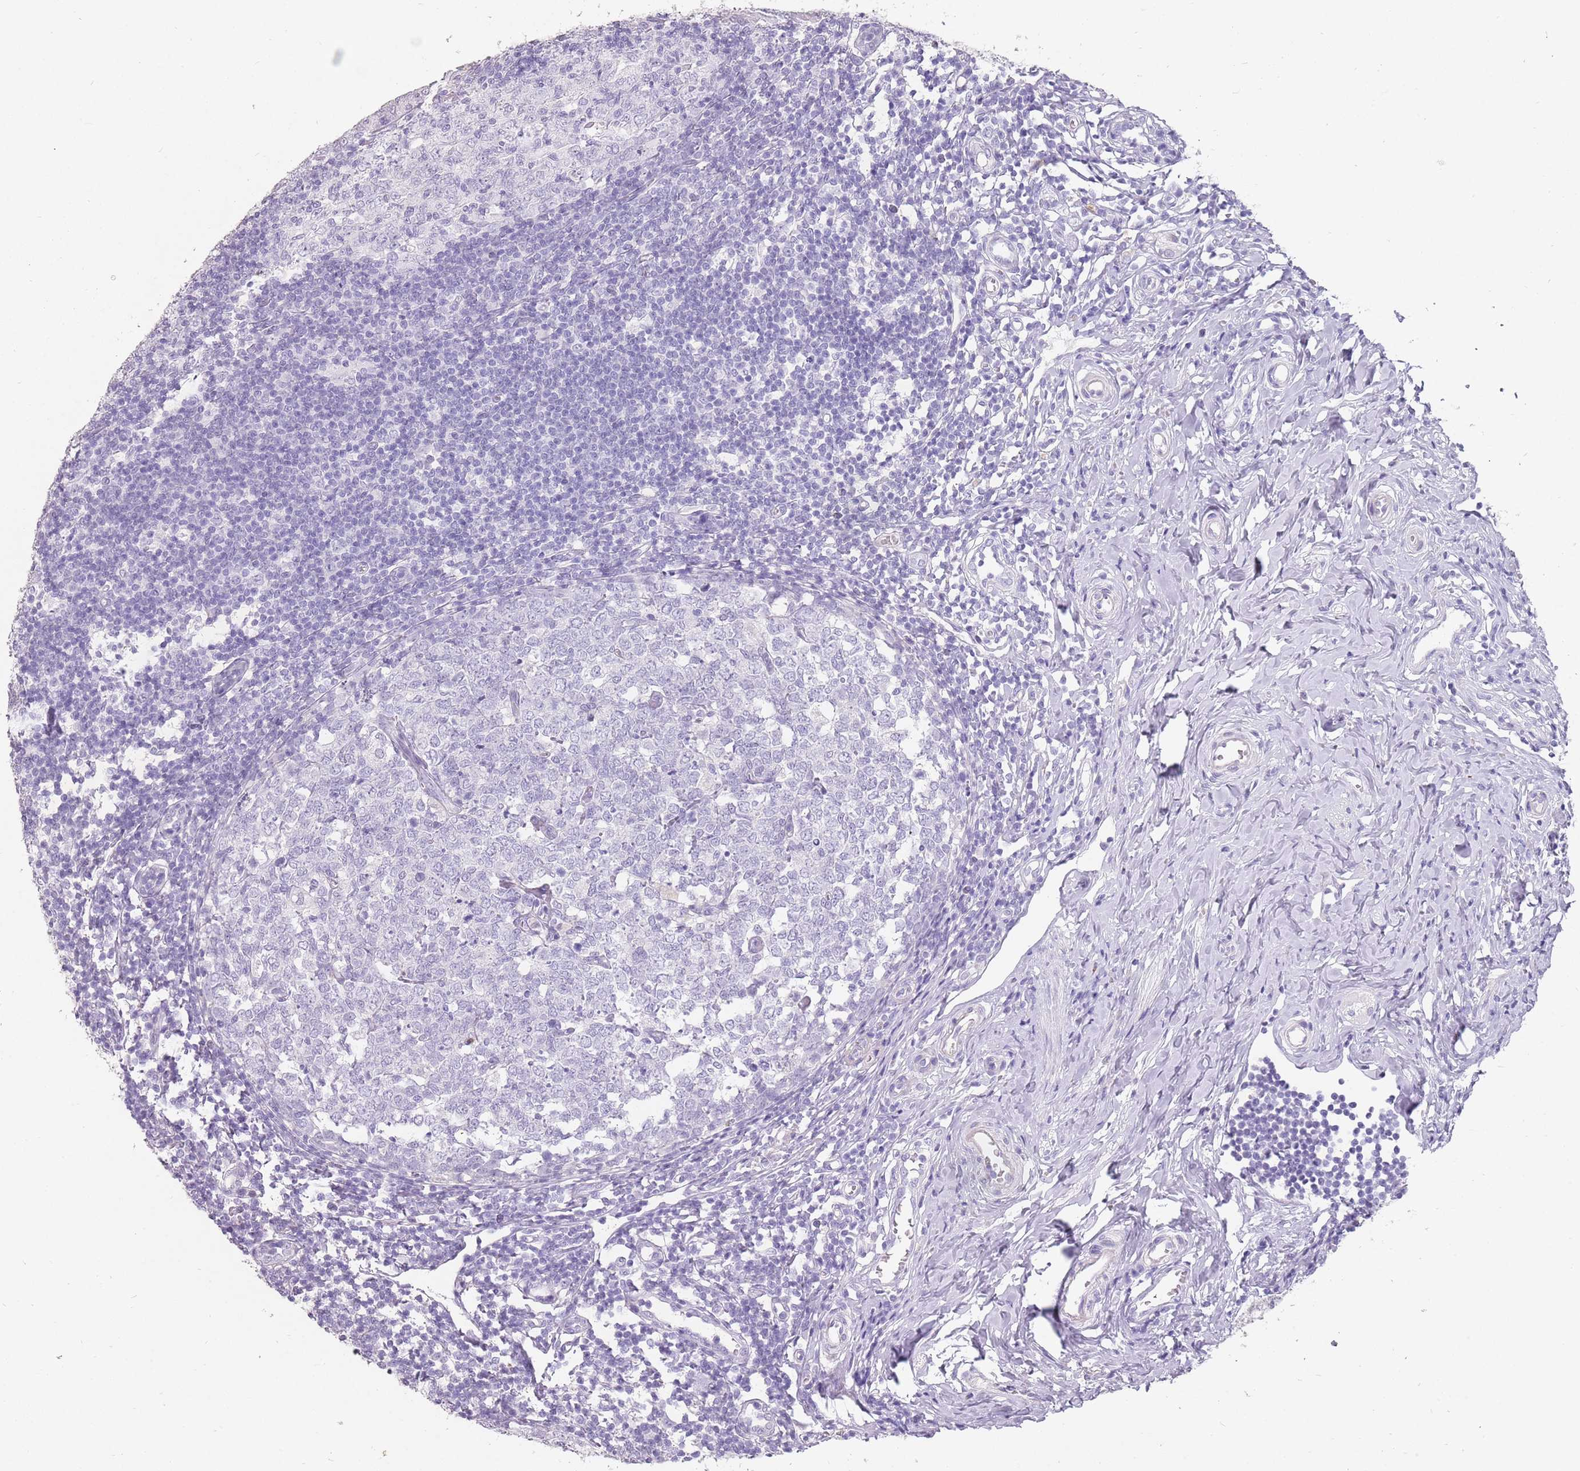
{"staining": {"intensity": "negative", "quantity": "none", "location": "none"}, "tissue": "appendix", "cell_type": "Glandular cells", "image_type": "normal", "snomed": [{"axis": "morphology", "description": "Normal tissue, NOS"}, {"axis": "topography", "description": "Appendix"}], "caption": "Glandular cells are negative for protein expression in normal human appendix. Brightfield microscopy of immunohistochemistry stained with DAB (3,3'-diaminobenzidine) (brown) and hematoxylin (blue), captured at high magnification.", "gene": "DDX4", "patient": {"sex": "male", "age": 14}}